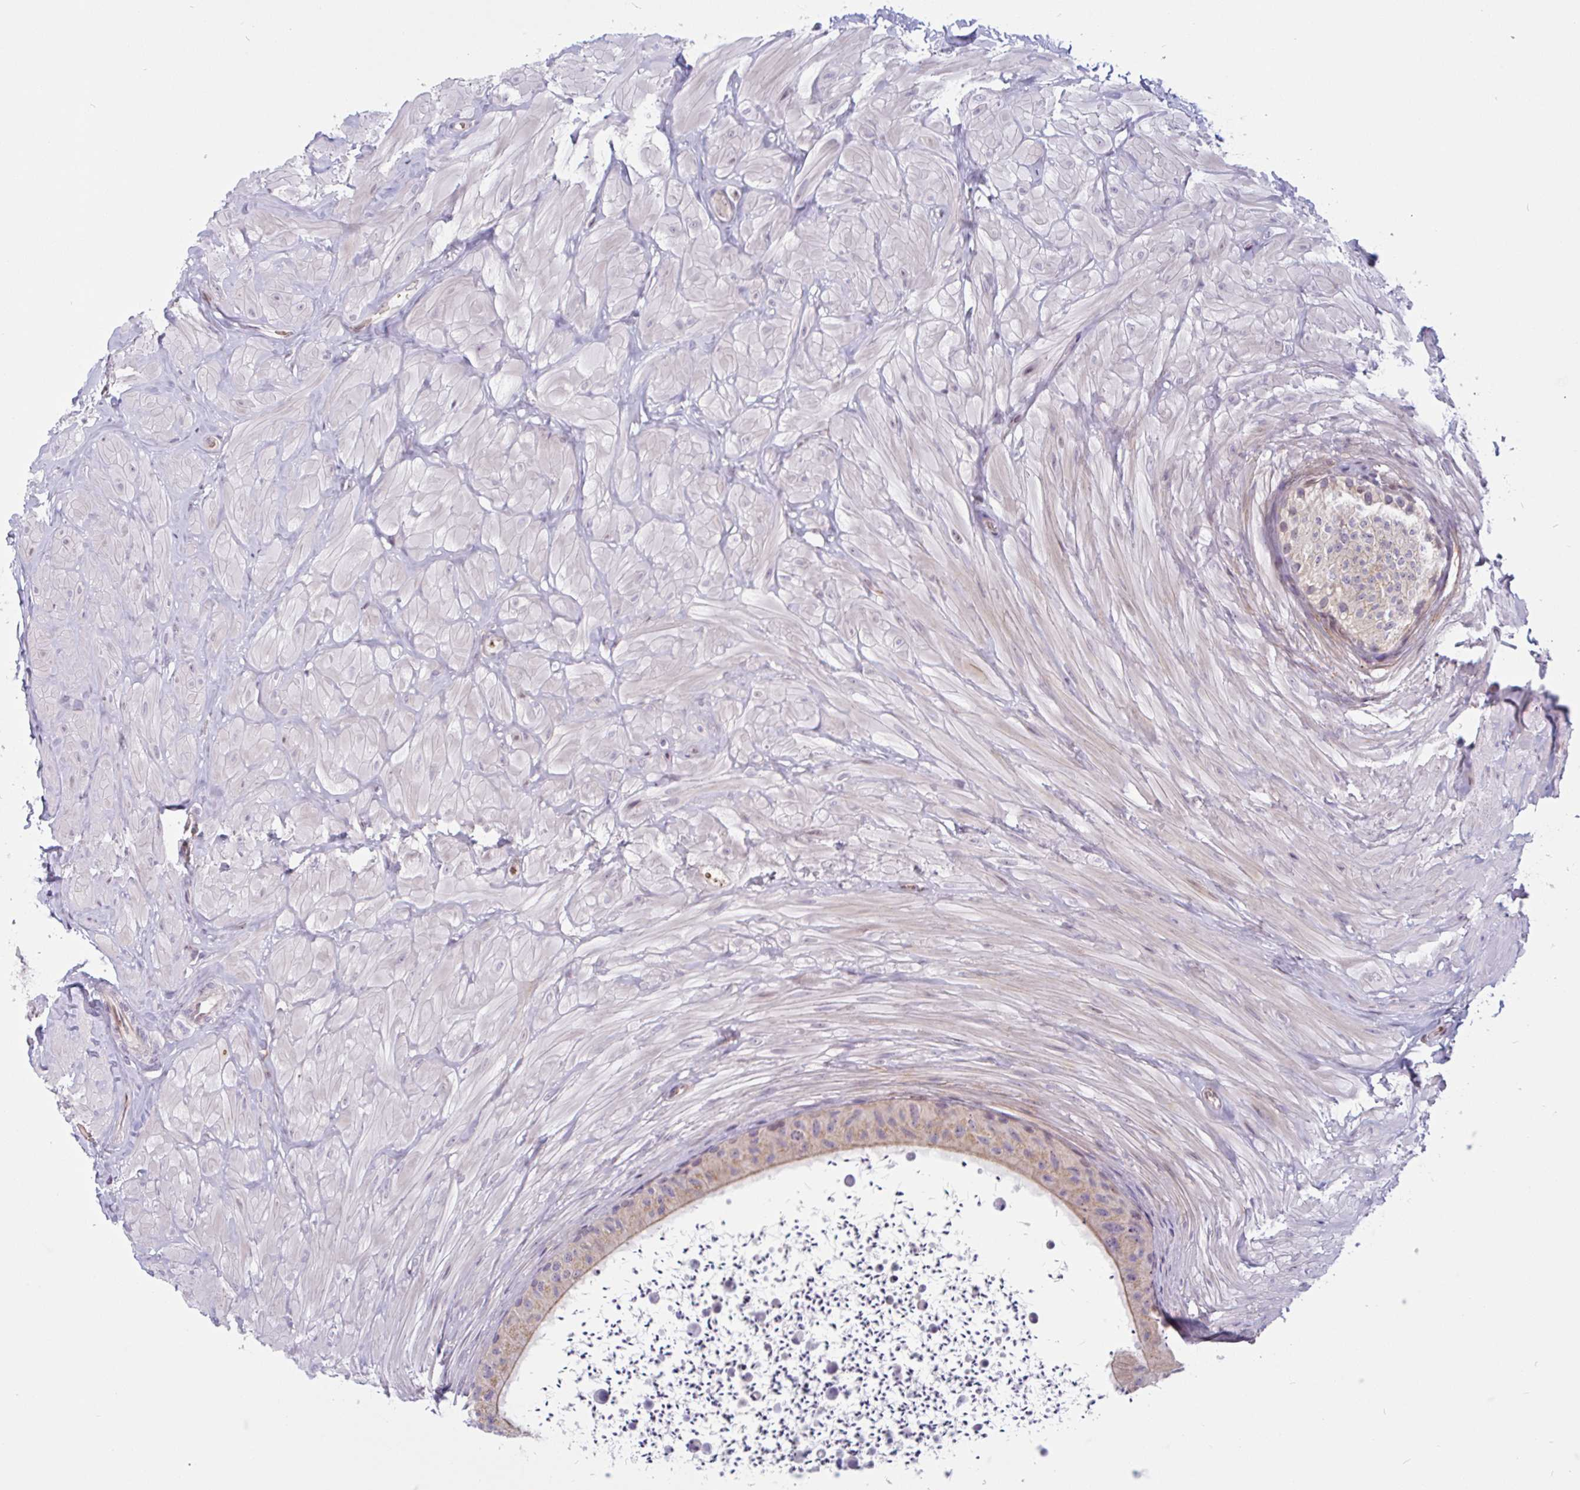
{"staining": {"intensity": "weak", "quantity": "25%-75%", "location": "cytoplasmic/membranous"}, "tissue": "epididymis", "cell_type": "Glandular cells", "image_type": "normal", "snomed": [{"axis": "morphology", "description": "Normal tissue, NOS"}, {"axis": "topography", "description": "Epididymis"}, {"axis": "topography", "description": "Peripheral nerve tissue"}], "caption": "Protein expression analysis of benign epididymis reveals weak cytoplasmic/membranous positivity in approximately 25%-75% of glandular cells.", "gene": "TMEM119", "patient": {"sex": "male", "age": 32}}